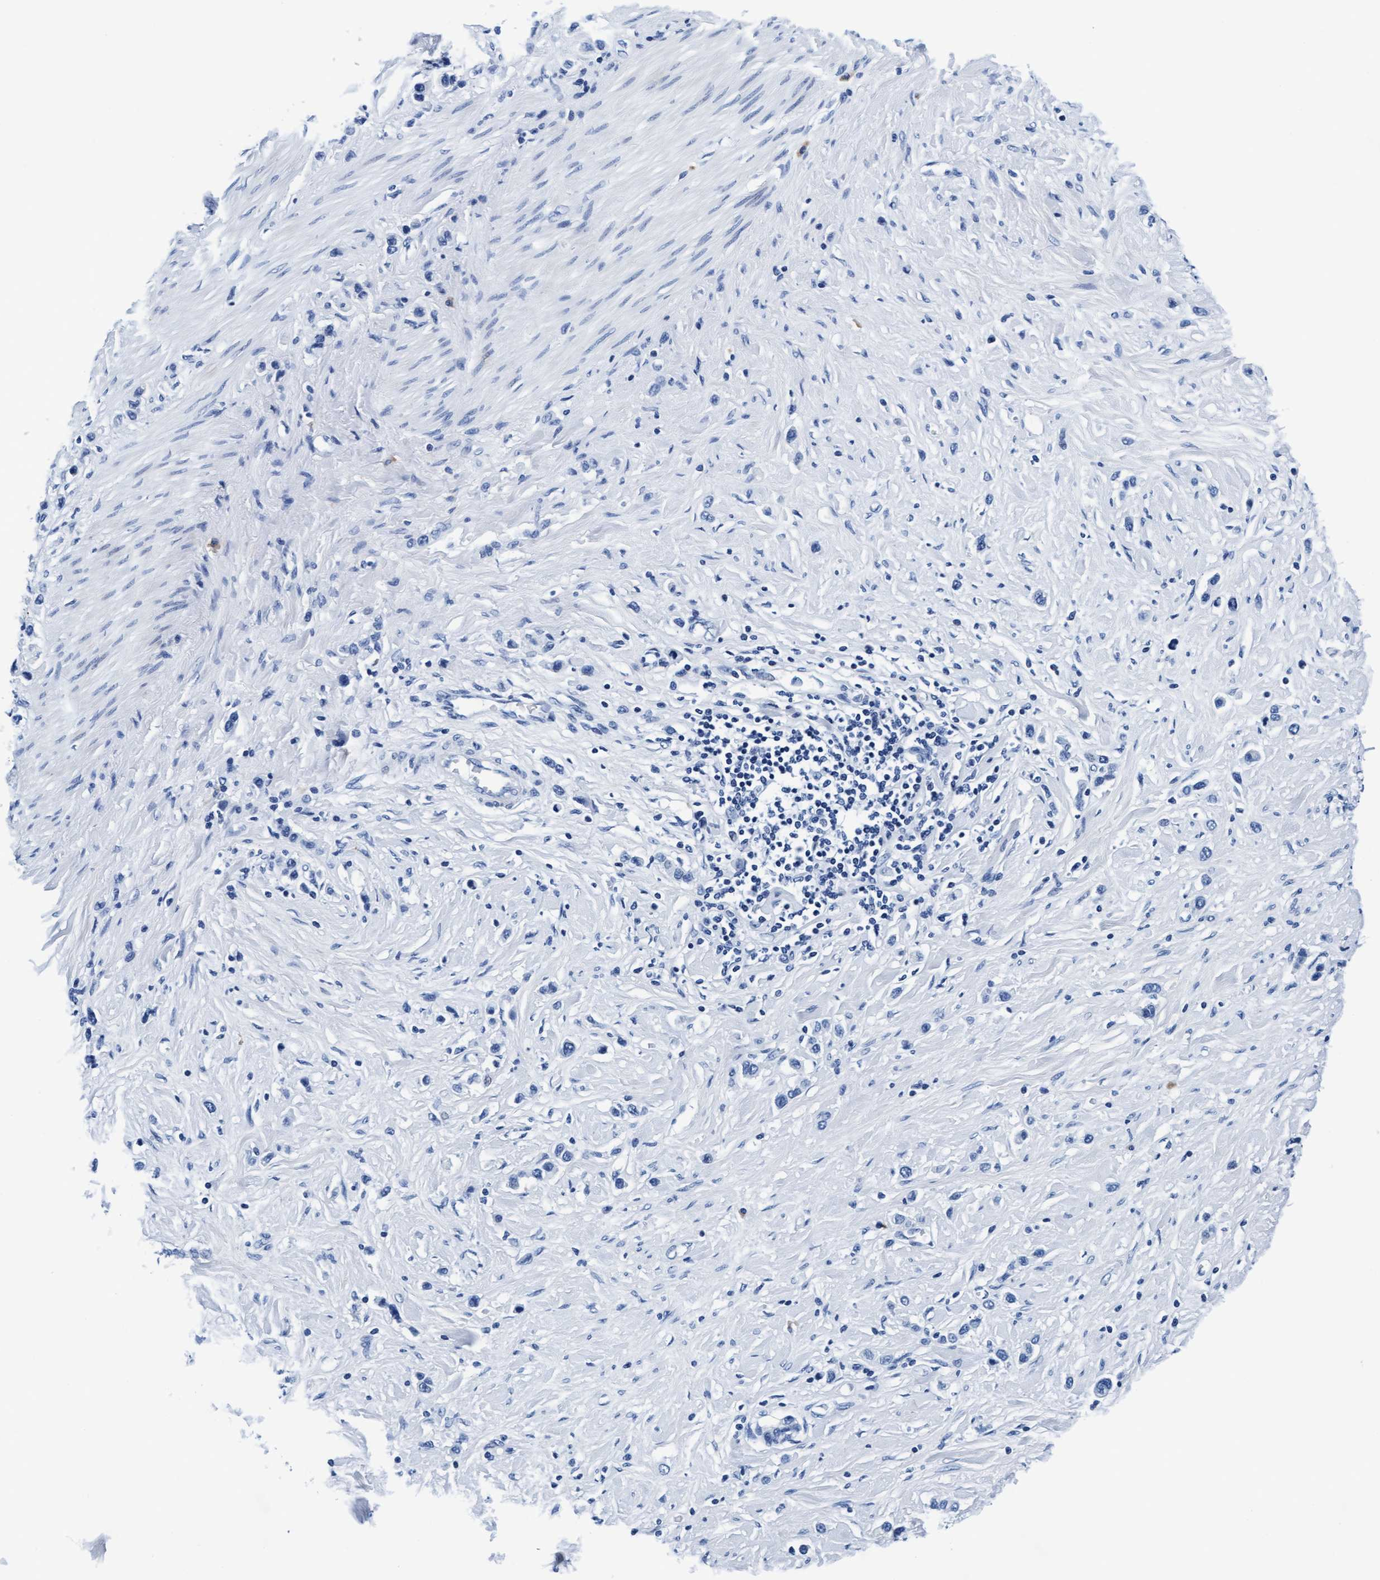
{"staining": {"intensity": "negative", "quantity": "none", "location": "none"}, "tissue": "stomach cancer", "cell_type": "Tumor cells", "image_type": "cancer", "snomed": [{"axis": "morphology", "description": "Adenocarcinoma, NOS"}, {"axis": "topography", "description": "Stomach"}], "caption": "High magnification brightfield microscopy of stomach cancer stained with DAB (brown) and counterstained with hematoxylin (blue): tumor cells show no significant staining.", "gene": "ARSG", "patient": {"sex": "female", "age": 65}}